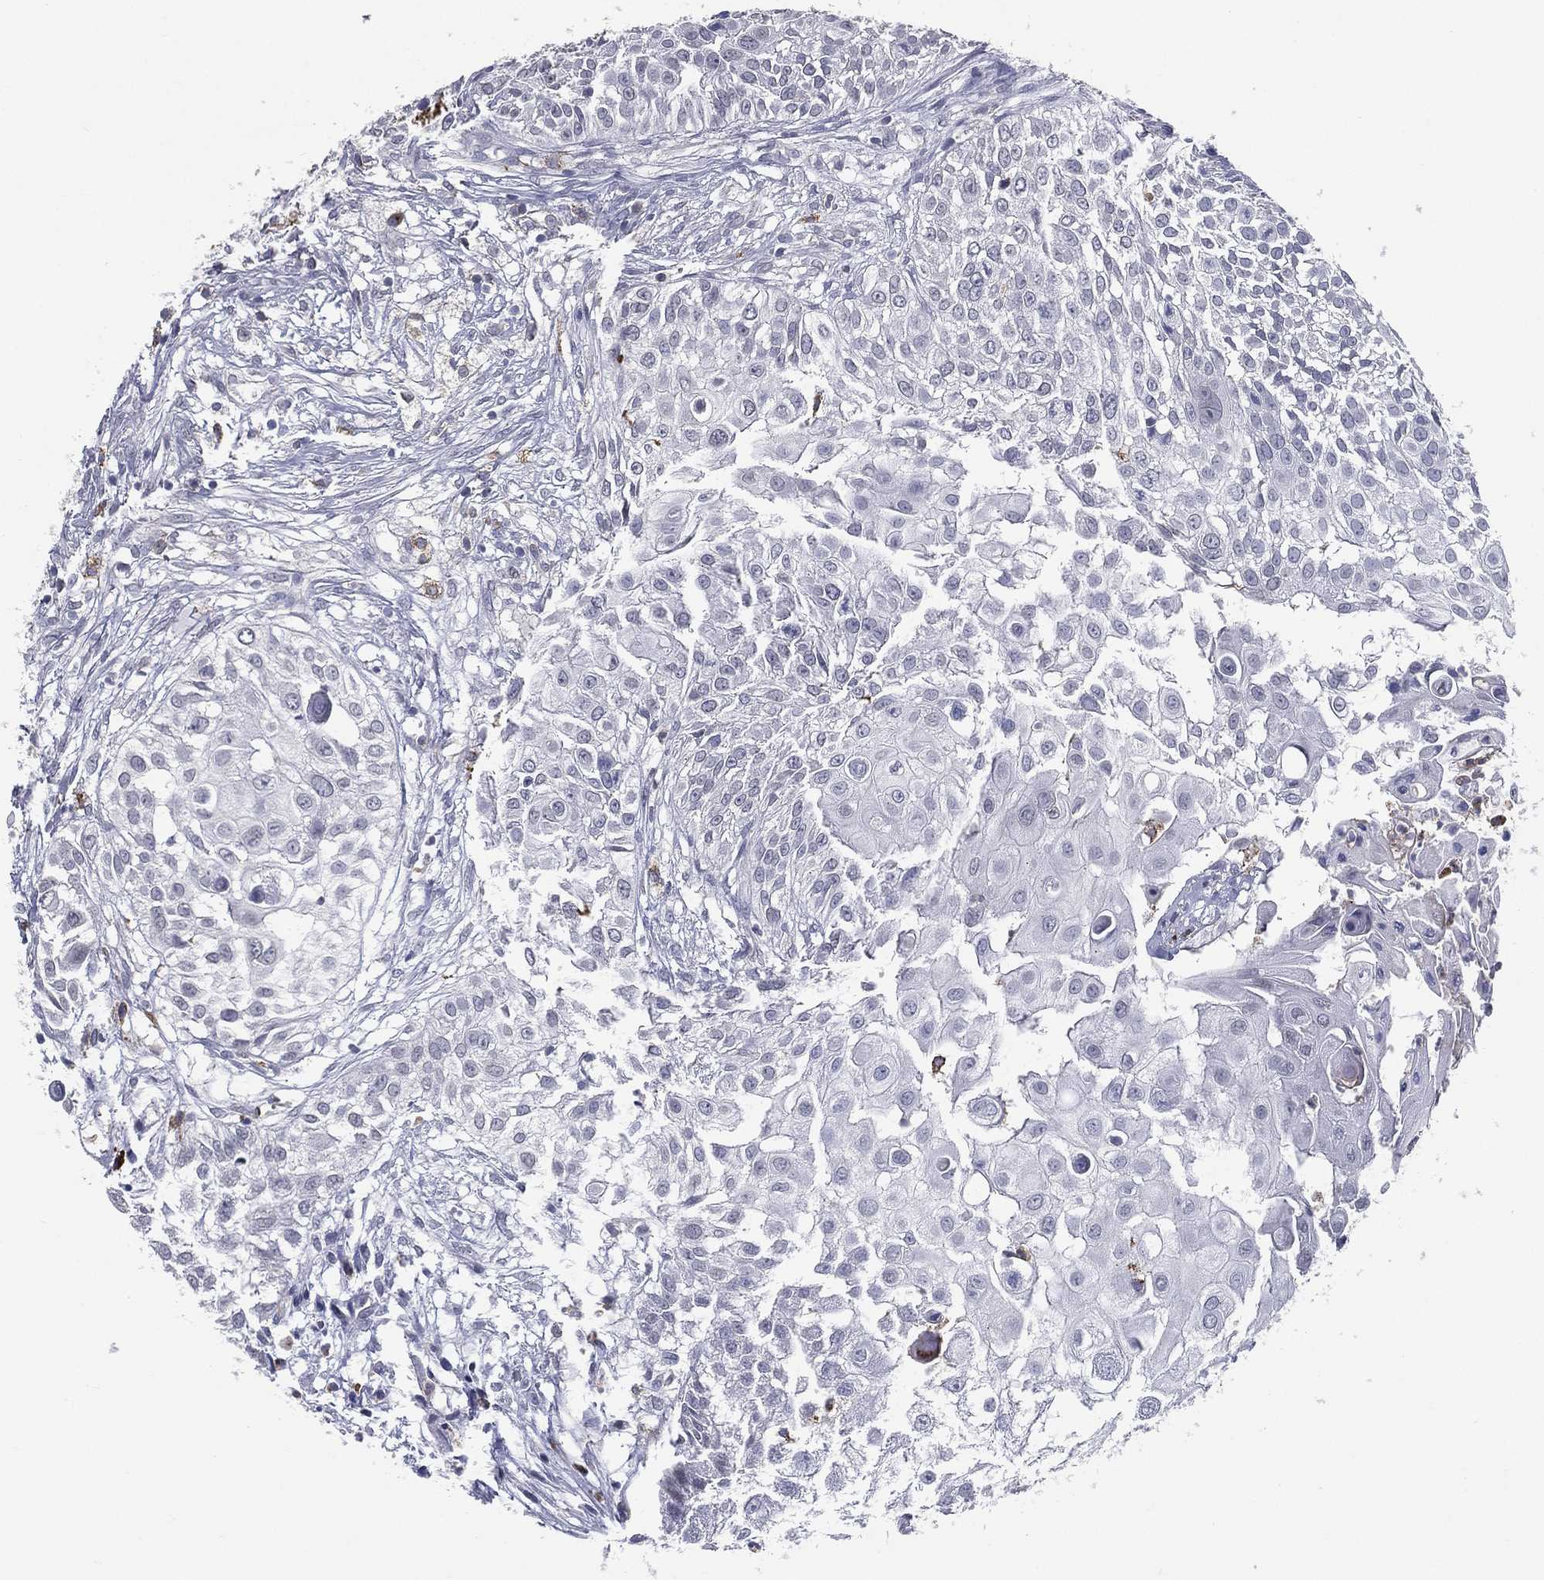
{"staining": {"intensity": "negative", "quantity": "none", "location": "none"}, "tissue": "urothelial cancer", "cell_type": "Tumor cells", "image_type": "cancer", "snomed": [{"axis": "morphology", "description": "Urothelial carcinoma, High grade"}, {"axis": "topography", "description": "Urinary bladder"}], "caption": "IHC photomicrograph of human urothelial carcinoma (high-grade) stained for a protein (brown), which demonstrates no positivity in tumor cells.", "gene": "EVI2B", "patient": {"sex": "female", "age": 79}}